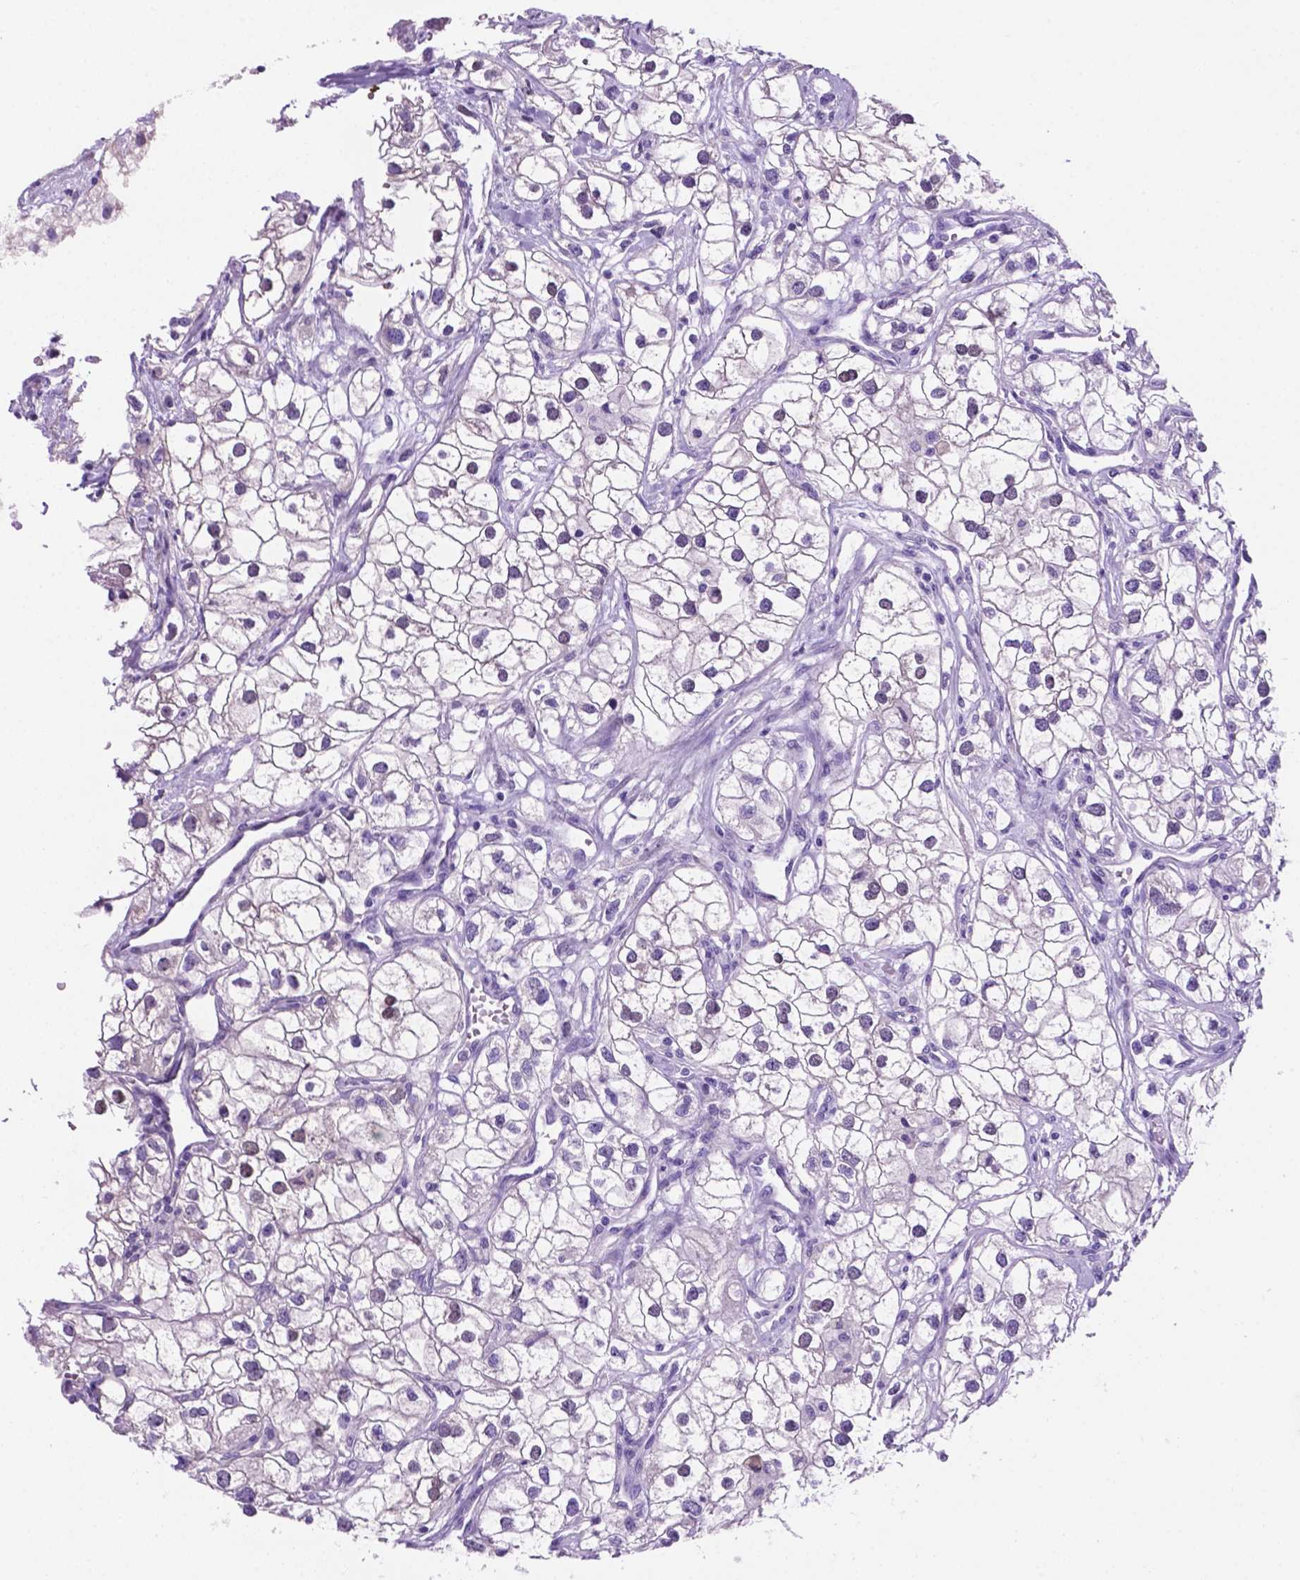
{"staining": {"intensity": "negative", "quantity": "none", "location": "none"}, "tissue": "renal cancer", "cell_type": "Tumor cells", "image_type": "cancer", "snomed": [{"axis": "morphology", "description": "Adenocarcinoma, NOS"}, {"axis": "topography", "description": "Kidney"}], "caption": "This is an immunohistochemistry (IHC) image of adenocarcinoma (renal). There is no staining in tumor cells.", "gene": "TMEM210", "patient": {"sex": "male", "age": 59}}